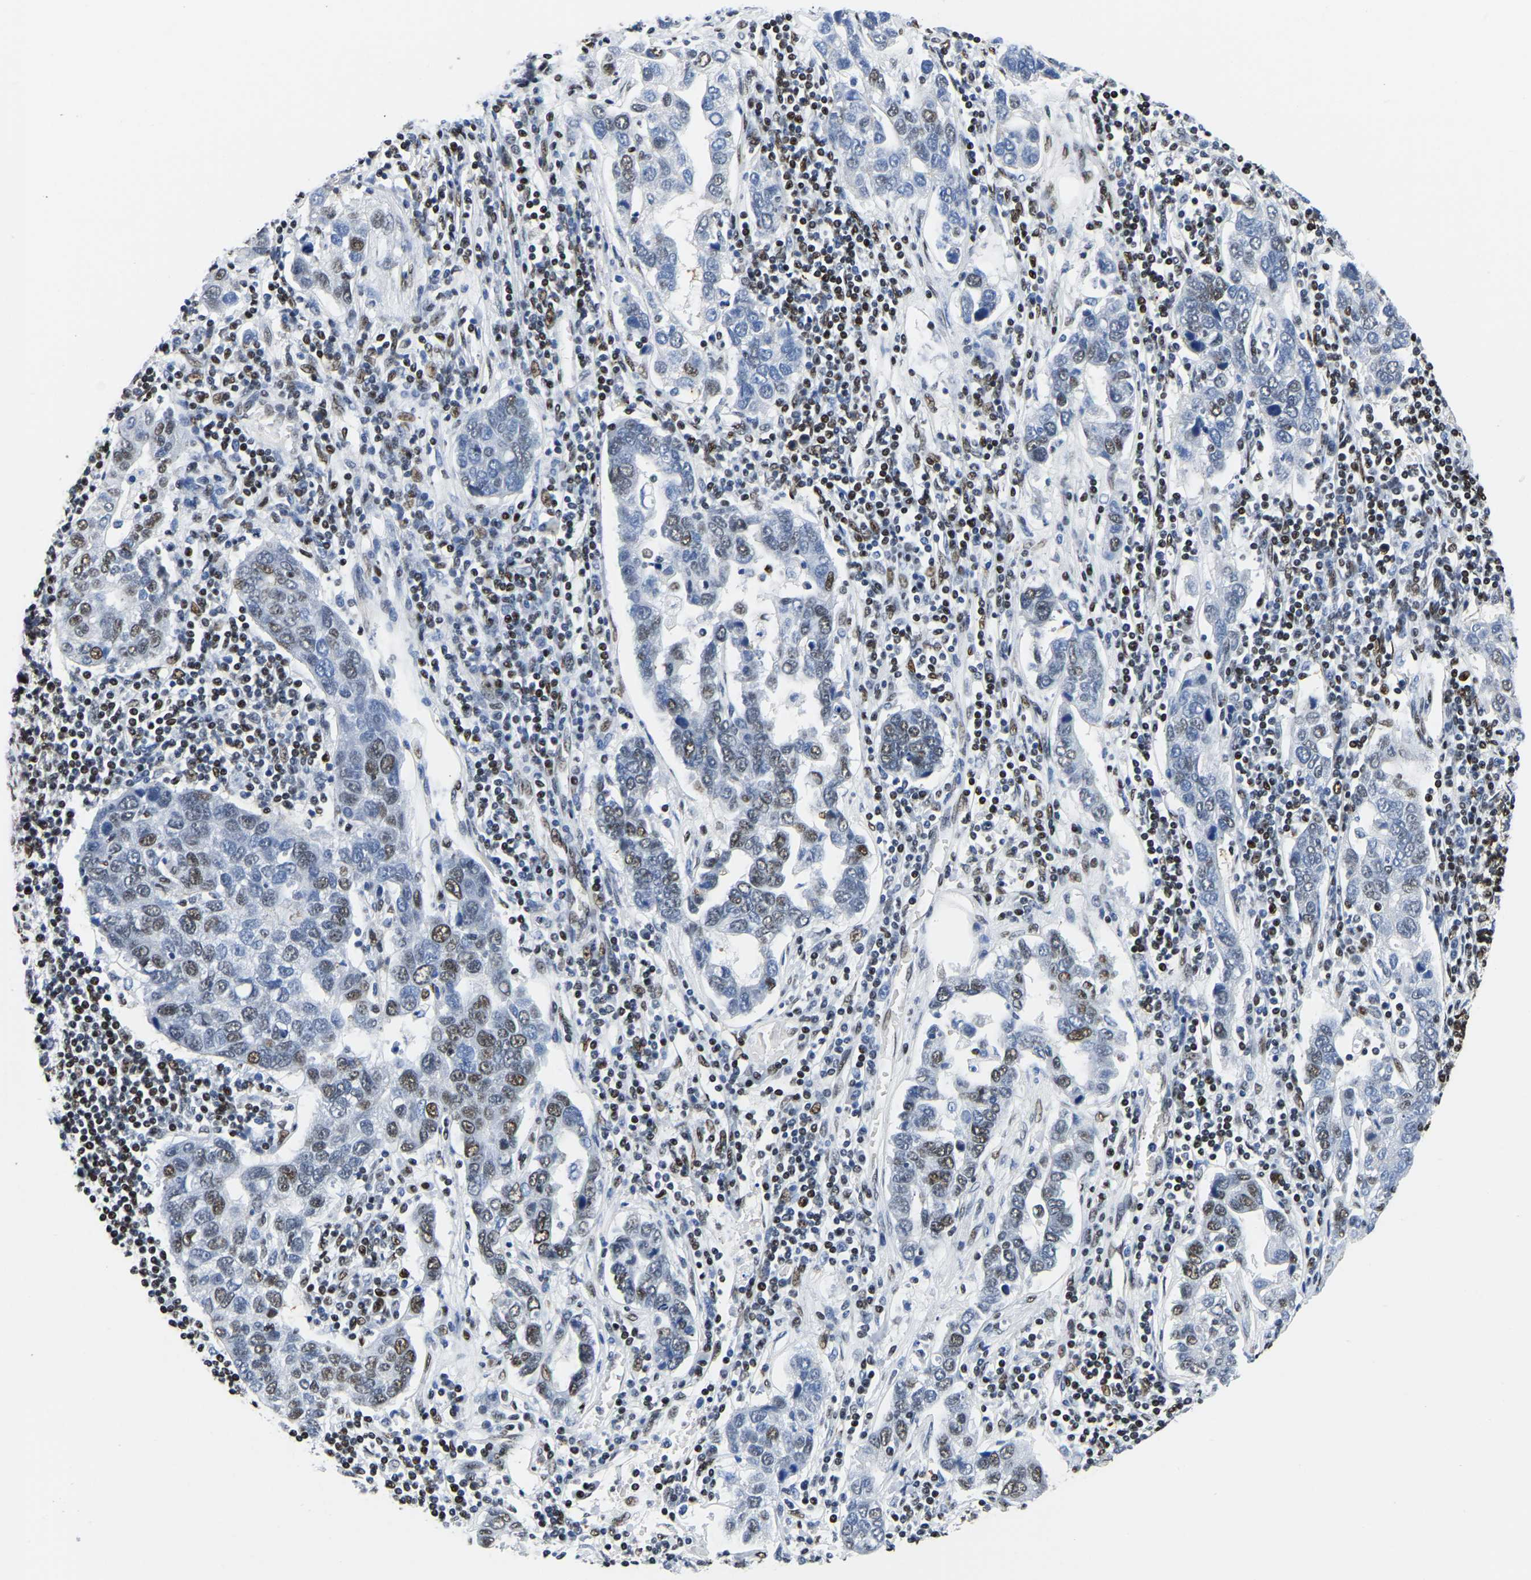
{"staining": {"intensity": "moderate", "quantity": "25%-75%", "location": "nuclear"}, "tissue": "pancreatic cancer", "cell_type": "Tumor cells", "image_type": "cancer", "snomed": [{"axis": "morphology", "description": "Adenocarcinoma, NOS"}, {"axis": "topography", "description": "Pancreas"}], "caption": "Protein analysis of pancreatic cancer tissue demonstrates moderate nuclear positivity in approximately 25%-75% of tumor cells.", "gene": "UBA1", "patient": {"sex": "female", "age": 61}}